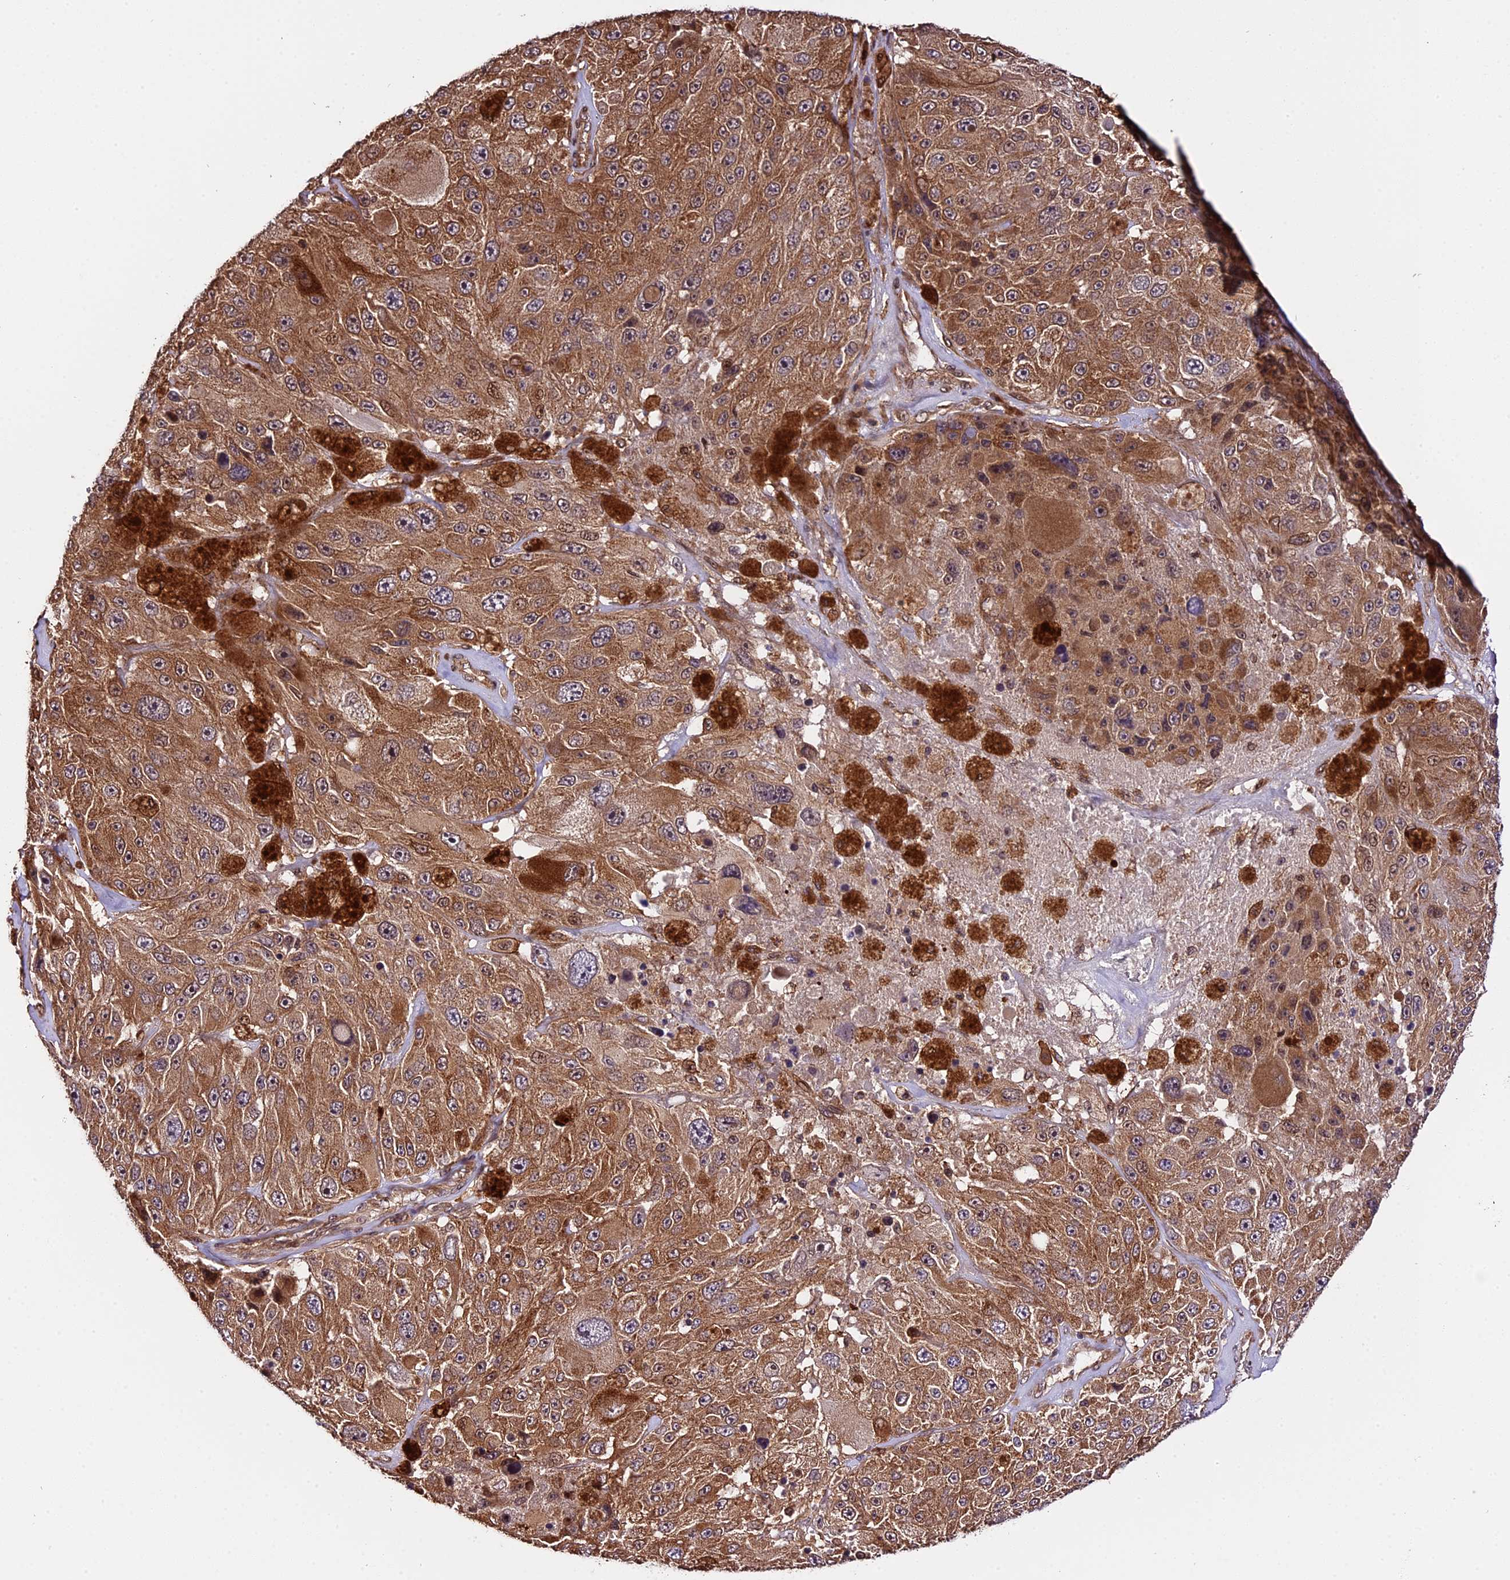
{"staining": {"intensity": "moderate", "quantity": ">75%", "location": "cytoplasmic/membranous"}, "tissue": "melanoma", "cell_type": "Tumor cells", "image_type": "cancer", "snomed": [{"axis": "morphology", "description": "Malignant melanoma, Metastatic site"}, {"axis": "topography", "description": "Lymph node"}], "caption": "Immunohistochemistry (IHC) histopathology image of neoplastic tissue: human melanoma stained using immunohistochemistry (IHC) displays medium levels of moderate protein expression localized specifically in the cytoplasmic/membranous of tumor cells, appearing as a cytoplasmic/membranous brown color.", "gene": "HERPUD1", "patient": {"sex": "male", "age": 62}}